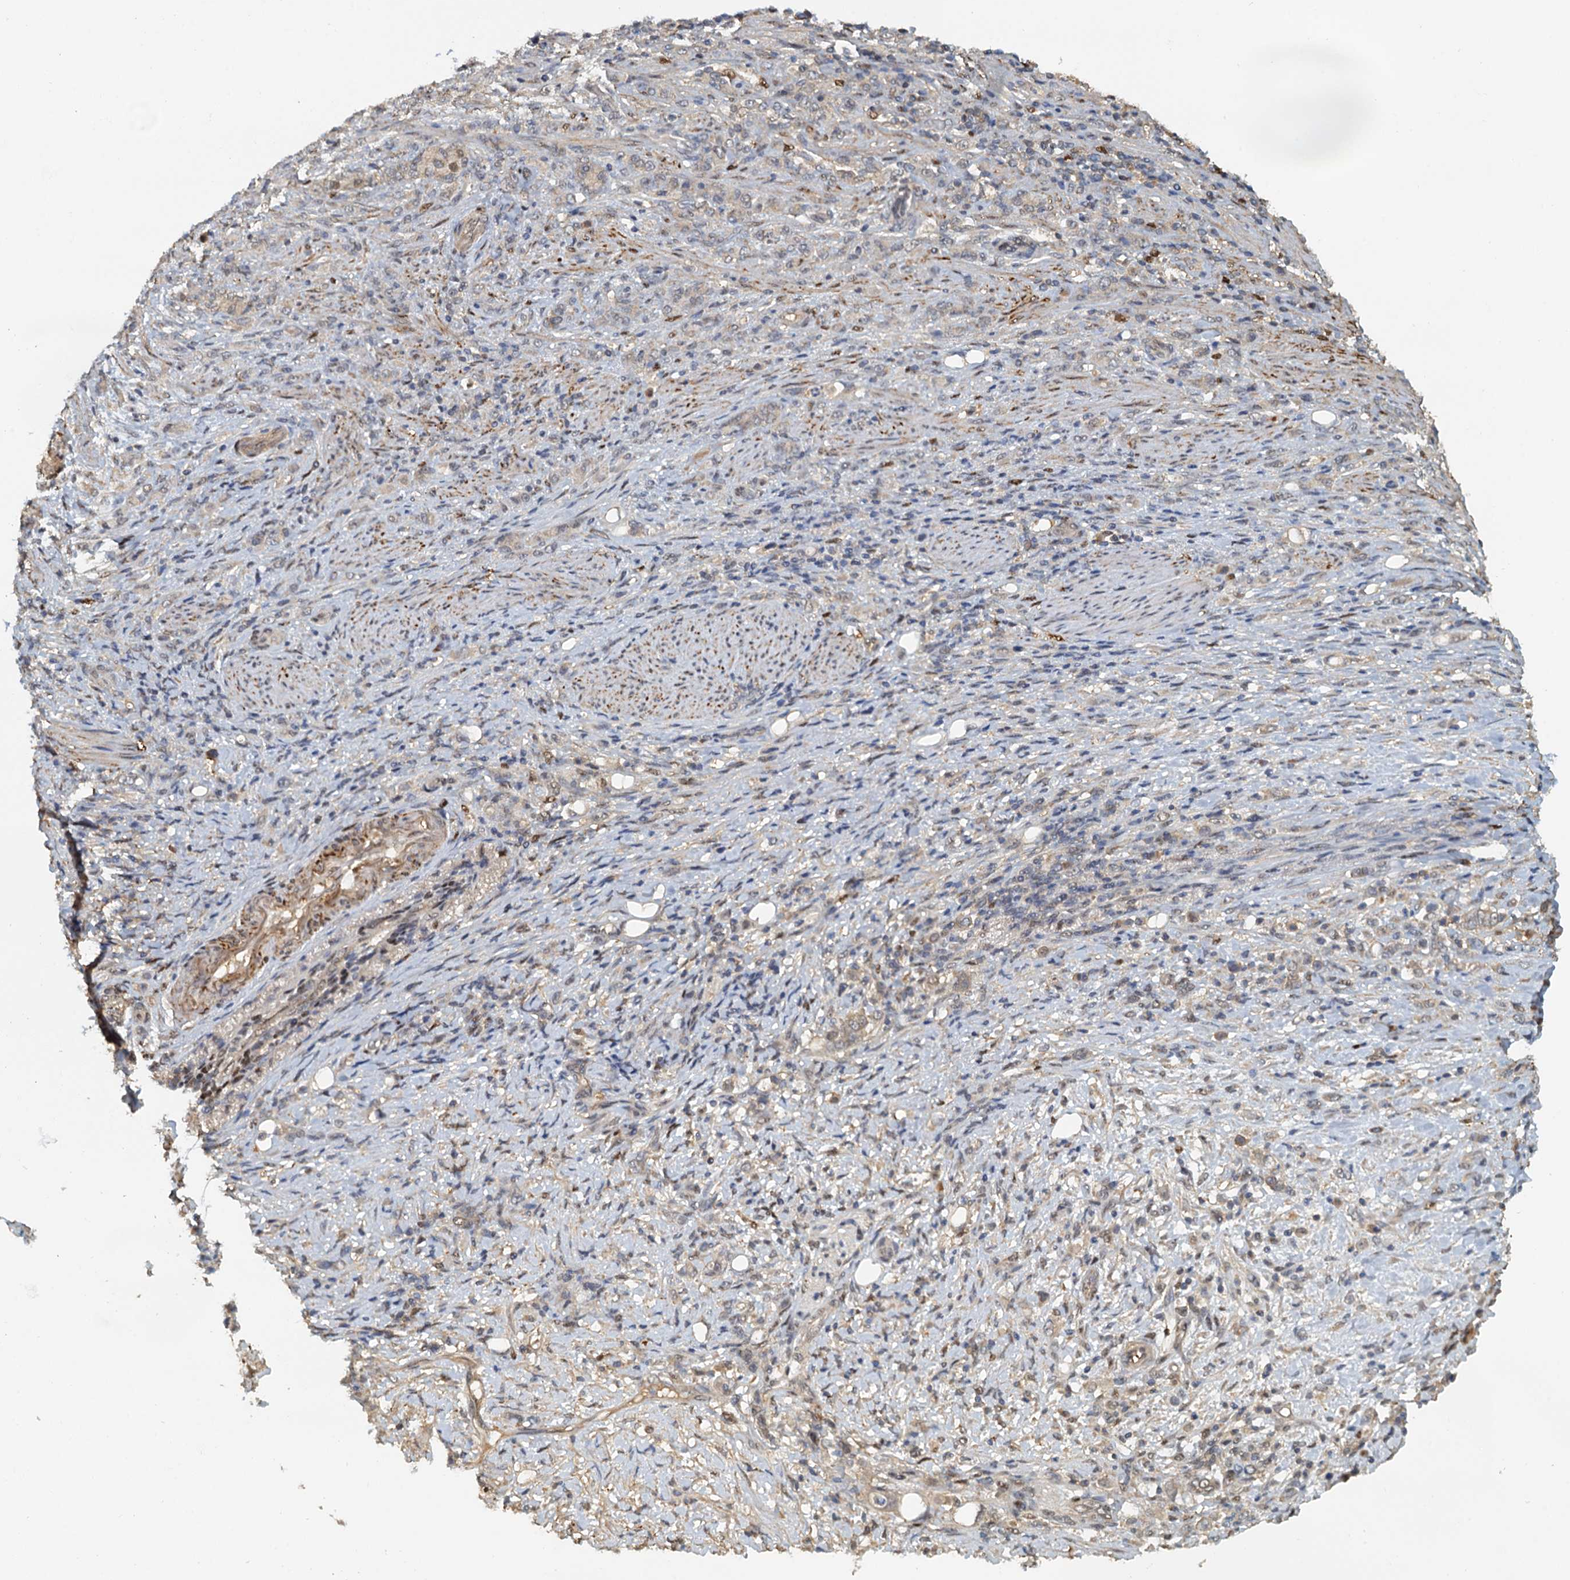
{"staining": {"intensity": "weak", "quantity": "<25%", "location": "cytoplasmic/membranous"}, "tissue": "stomach cancer", "cell_type": "Tumor cells", "image_type": "cancer", "snomed": [{"axis": "morphology", "description": "Adenocarcinoma, NOS"}, {"axis": "topography", "description": "Stomach"}], "caption": "This is an IHC image of stomach cancer. There is no staining in tumor cells.", "gene": "UBL7", "patient": {"sex": "female", "age": 79}}